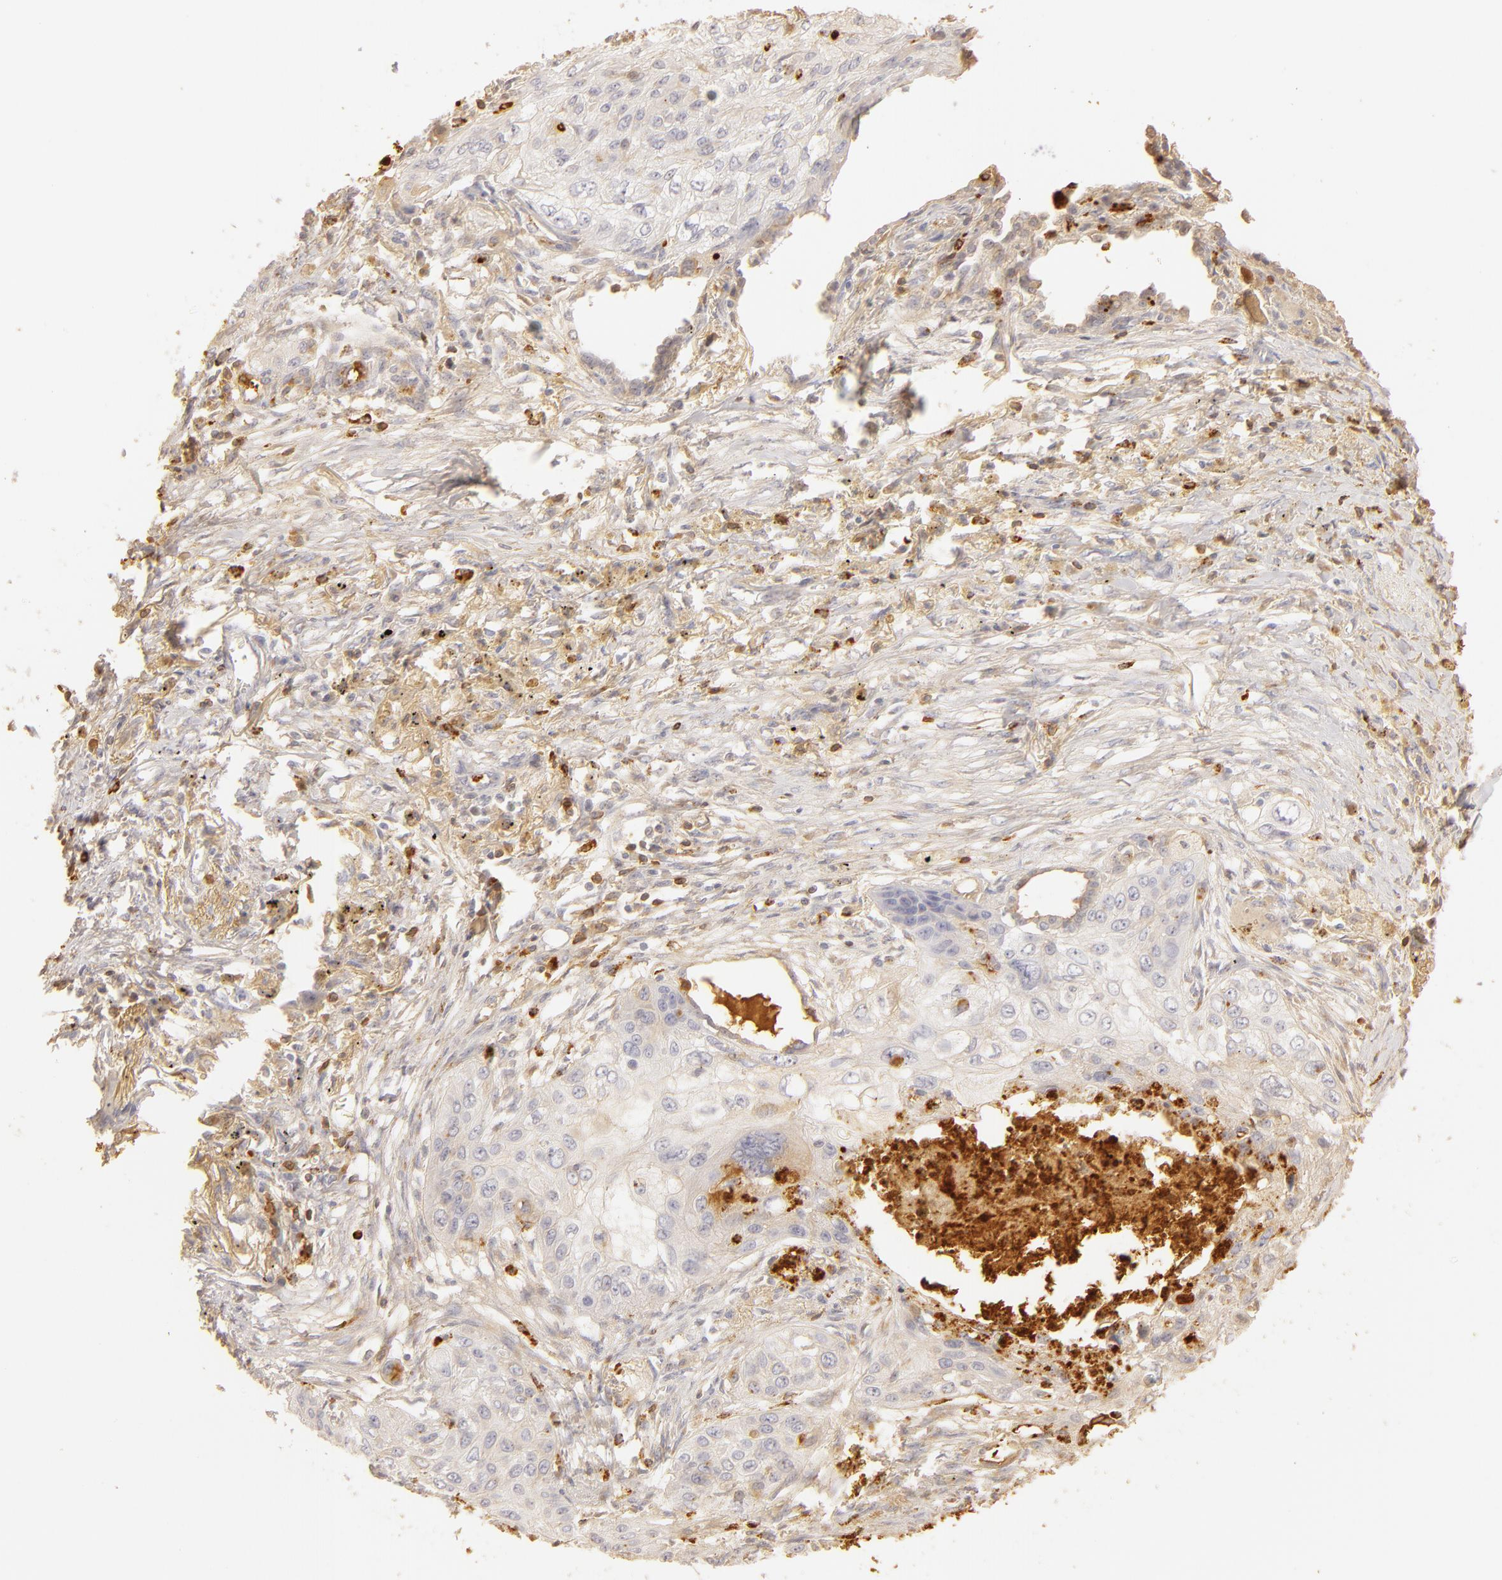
{"staining": {"intensity": "negative", "quantity": "none", "location": "none"}, "tissue": "lung cancer", "cell_type": "Tumor cells", "image_type": "cancer", "snomed": [{"axis": "morphology", "description": "Squamous cell carcinoma, NOS"}, {"axis": "topography", "description": "Lung"}], "caption": "High magnification brightfield microscopy of lung squamous cell carcinoma stained with DAB (3,3'-diaminobenzidine) (brown) and counterstained with hematoxylin (blue): tumor cells show no significant expression.", "gene": "C1R", "patient": {"sex": "male", "age": 71}}